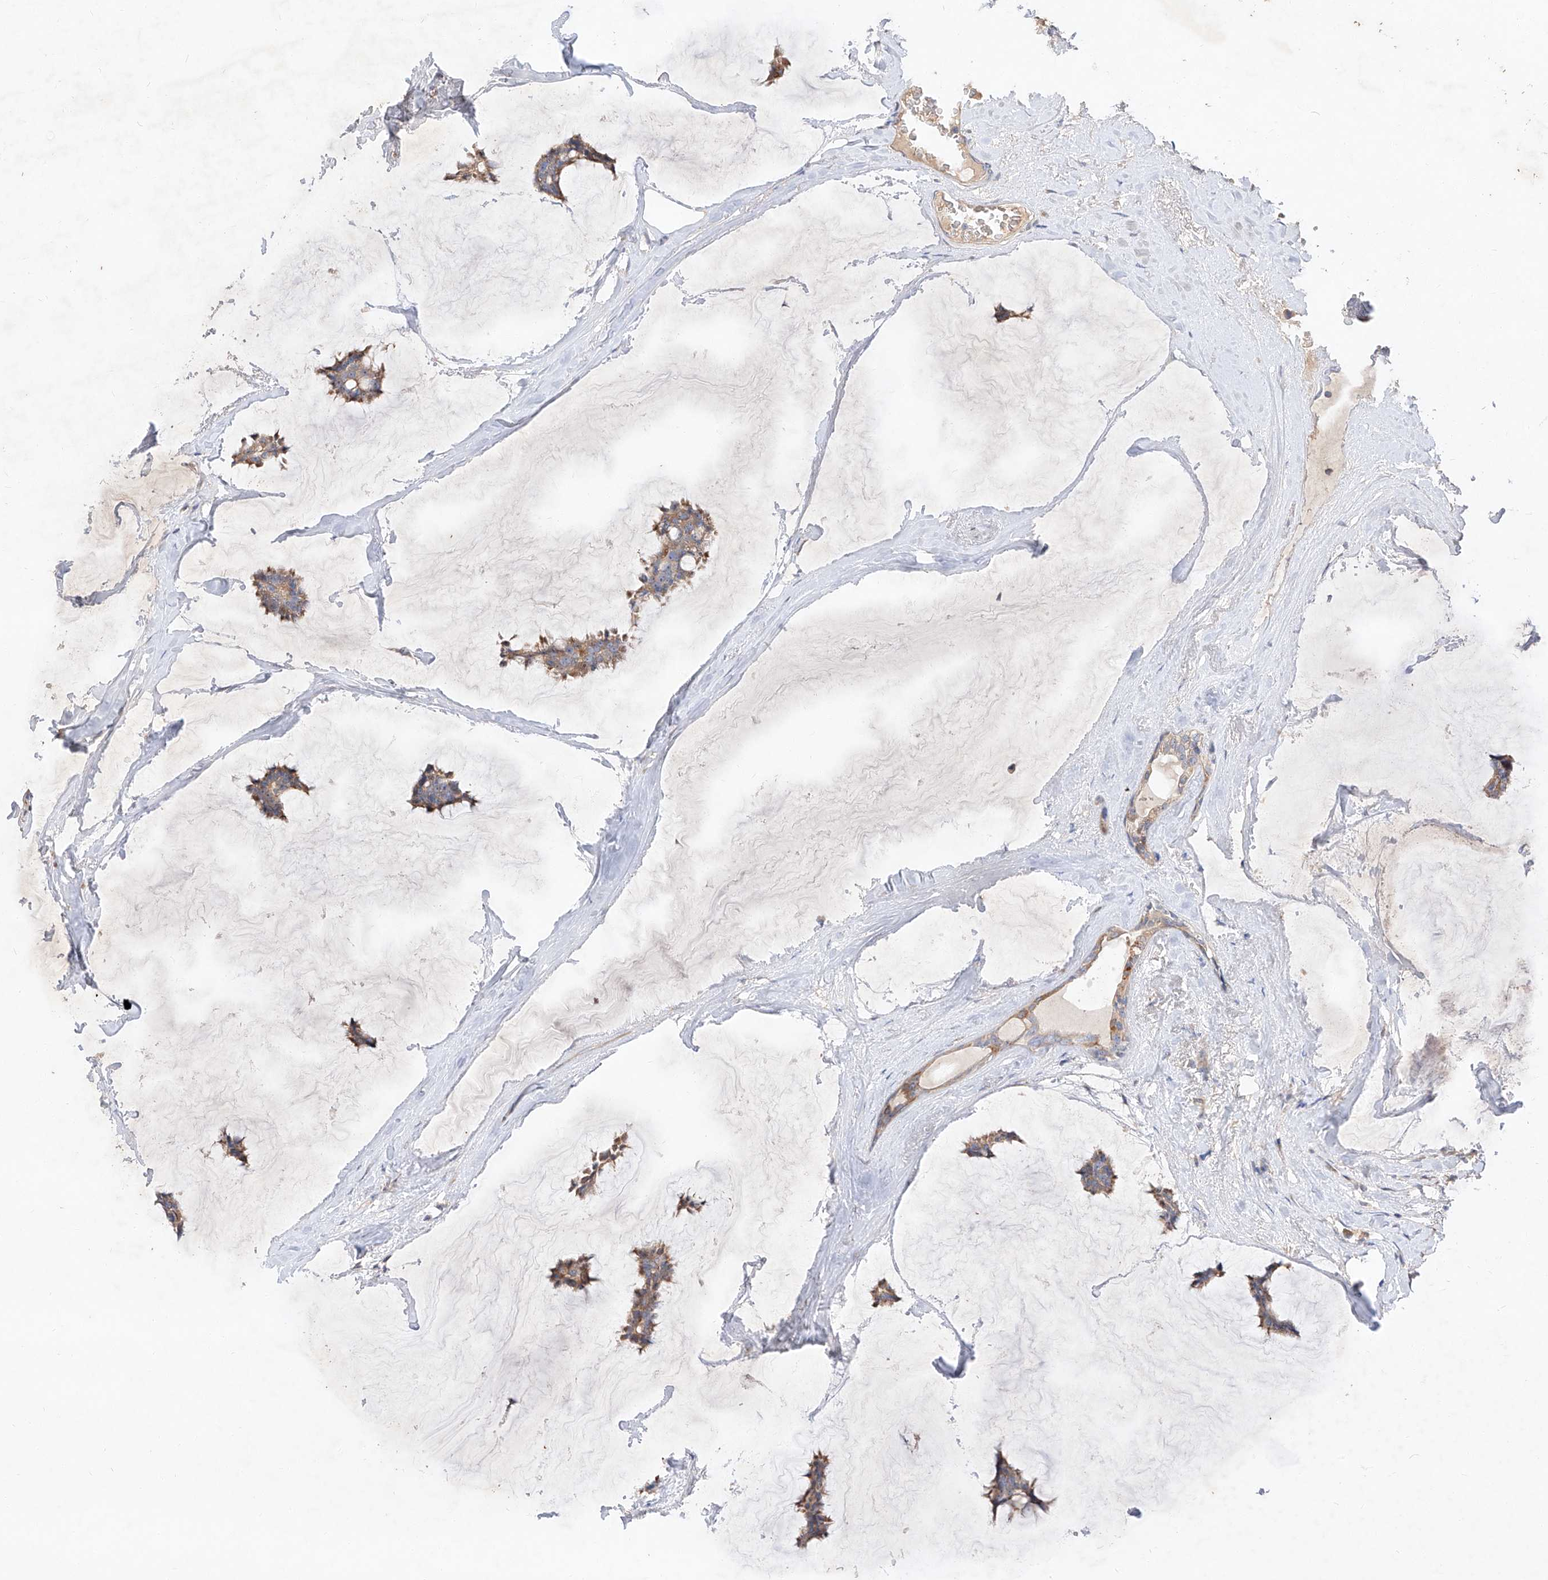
{"staining": {"intensity": "weak", "quantity": "25%-75%", "location": "cytoplasmic/membranous"}, "tissue": "breast cancer", "cell_type": "Tumor cells", "image_type": "cancer", "snomed": [{"axis": "morphology", "description": "Duct carcinoma"}, {"axis": "topography", "description": "Breast"}], "caption": "An immunohistochemistry micrograph of tumor tissue is shown. Protein staining in brown shows weak cytoplasmic/membranous positivity in breast cancer (intraductal carcinoma) within tumor cells. The staining is performed using DAB brown chromogen to label protein expression. The nuclei are counter-stained blue using hematoxylin.", "gene": "DIRAS3", "patient": {"sex": "female", "age": 93}}